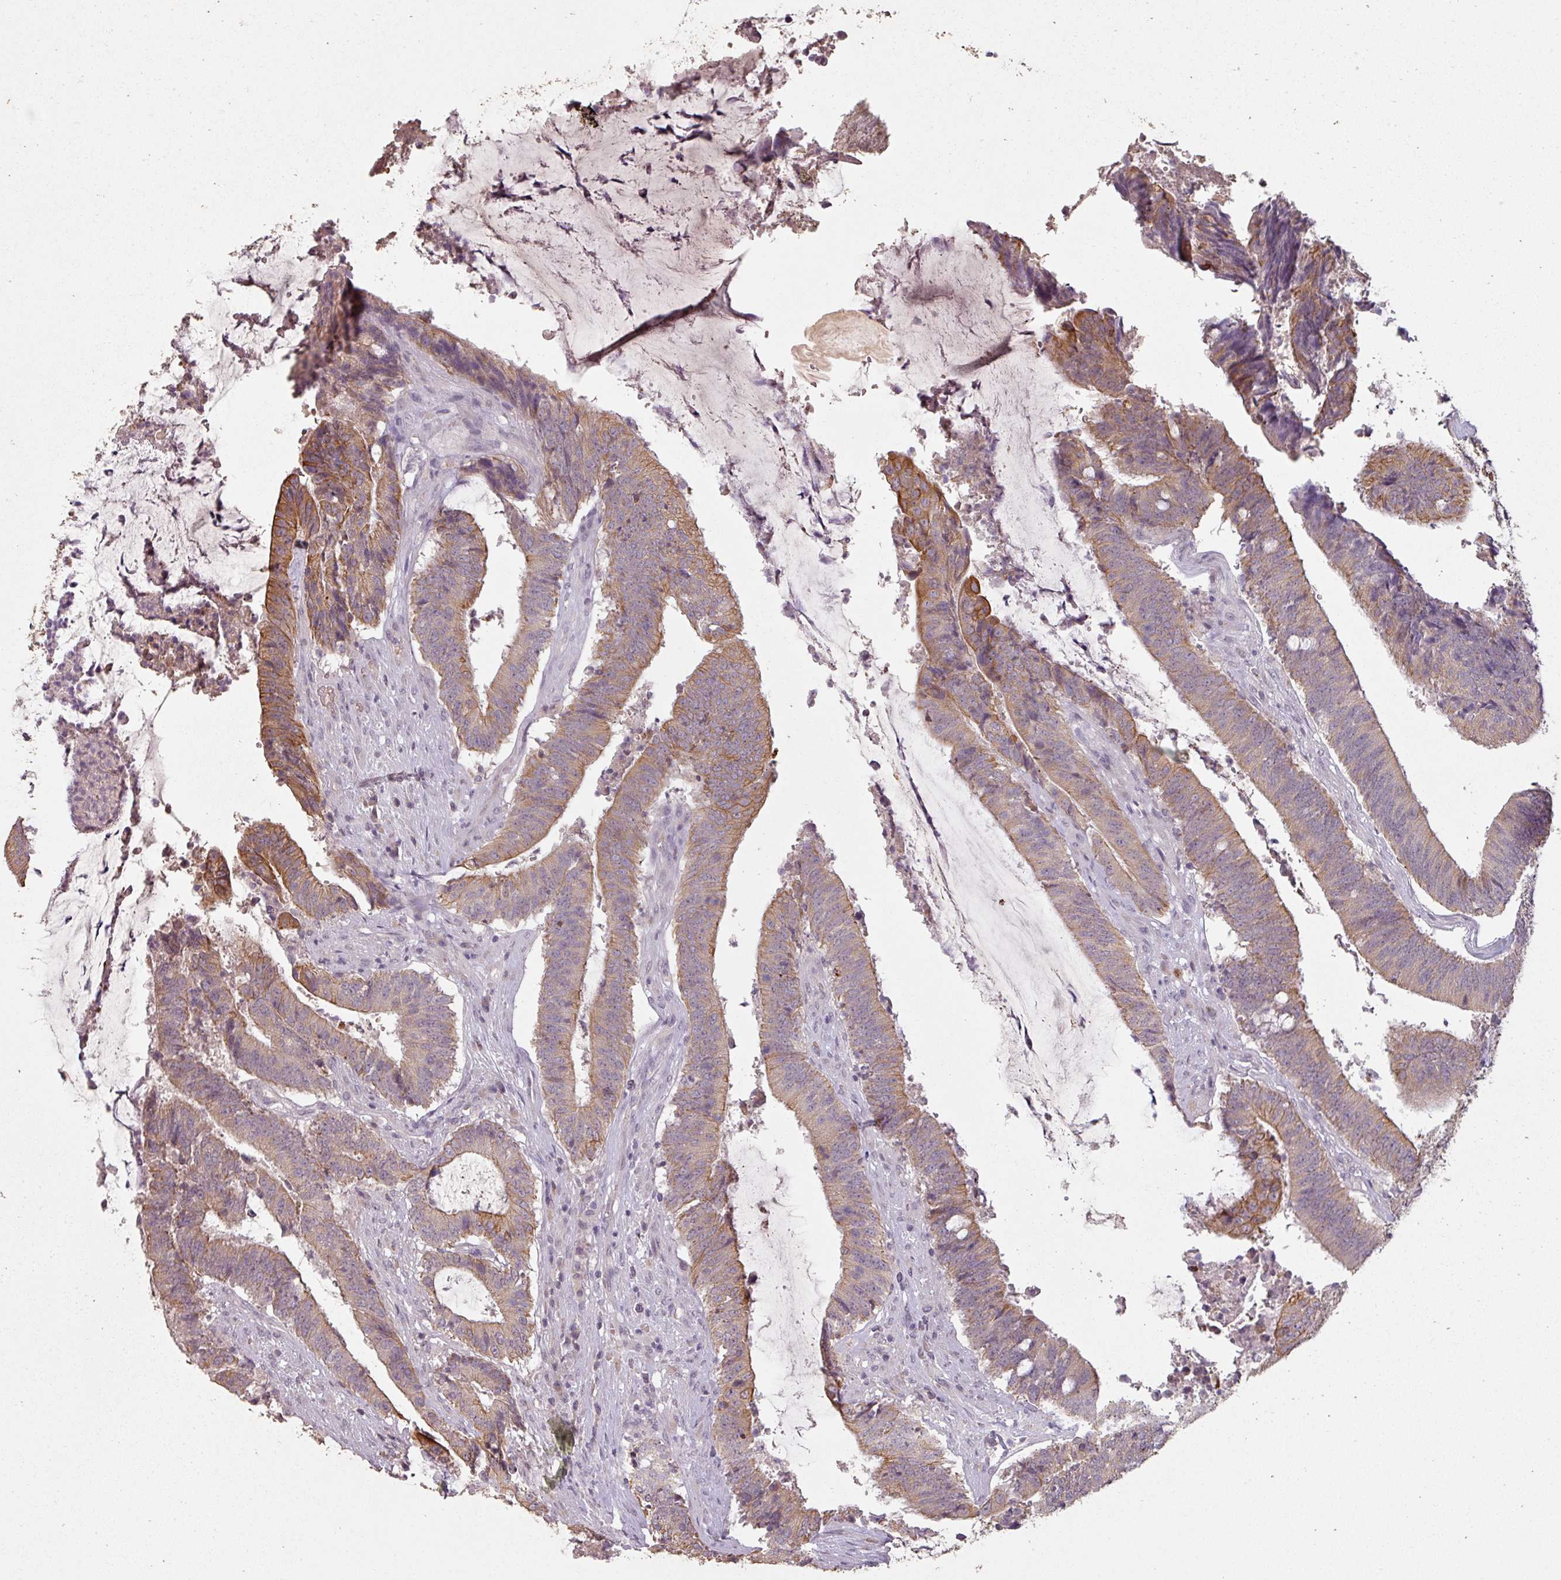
{"staining": {"intensity": "moderate", "quantity": ">75%", "location": "cytoplasmic/membranous"}, "tissue": "colorectal cancer", "cell_type": "Tumor cells", "image_type": "cancer", "snomed": [{"axis": "morphology", "description": "Adenocarcinoma, NOS"}, {"axis": "topography", "description": "Colon"}], "caption": "Adenocarcinoma (colorectal) stained with a protein marker reveals moderate staining in tumor cells.", "gene": "LYPLA1", "patient": {"sex": "female", "age": 43}}